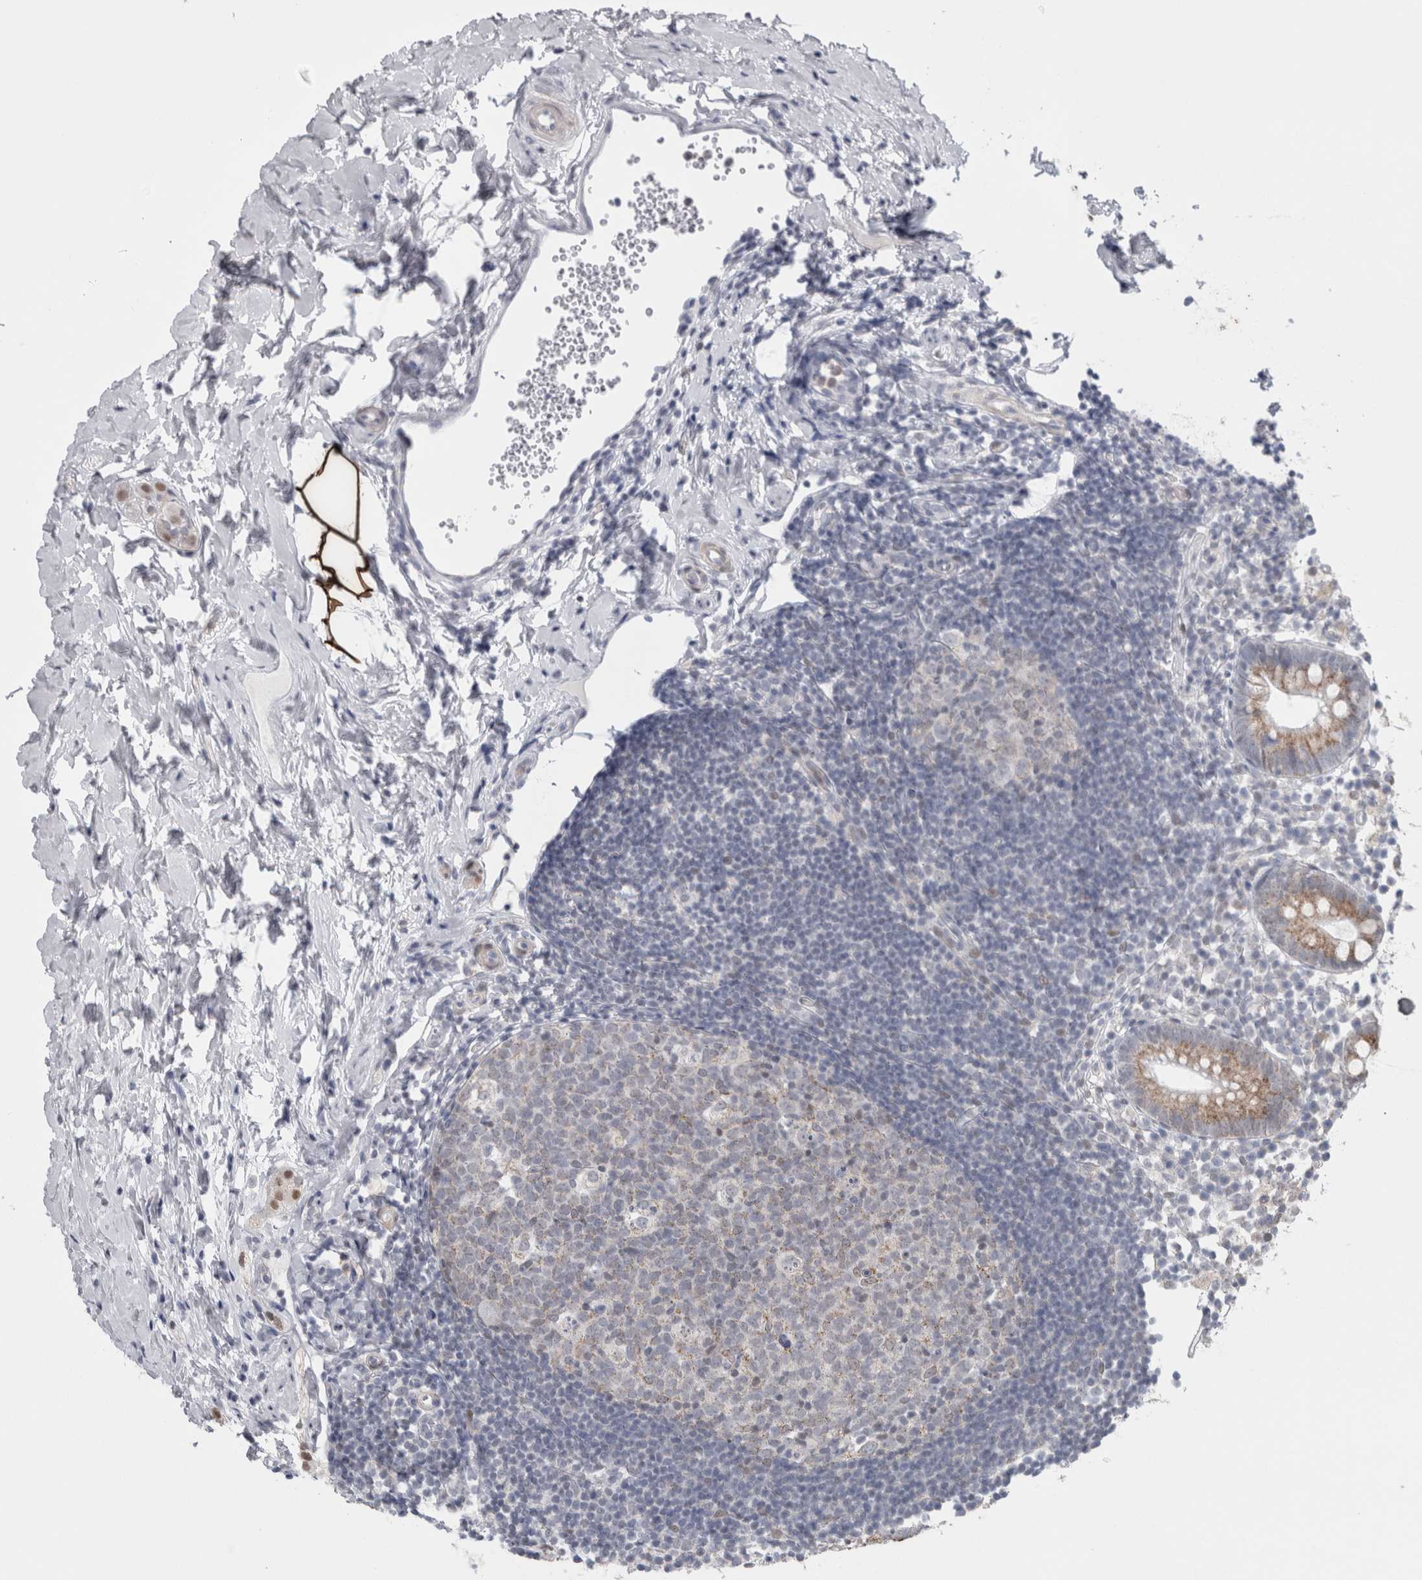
{"staining": {"intensity": "moderate", "quantity": ">75%", "location": "cytoplasmic/membranous"}, "tissue": "appendix", "cell_type": "Glandular cells", "image_type": "normal", "snomed": [{"axis": "morphology", "description": "Normal tissue, NOS"}, {"axis": "topography", "description": "Appendix"}], "caption": "Appendix stained with a brown dye demonstrates moderate cytoplasmic/membranous positive expression in approximately >75% of glandular cells.", "gene": "PLIN1", "patient": {"sex": "female", "age": 20}}